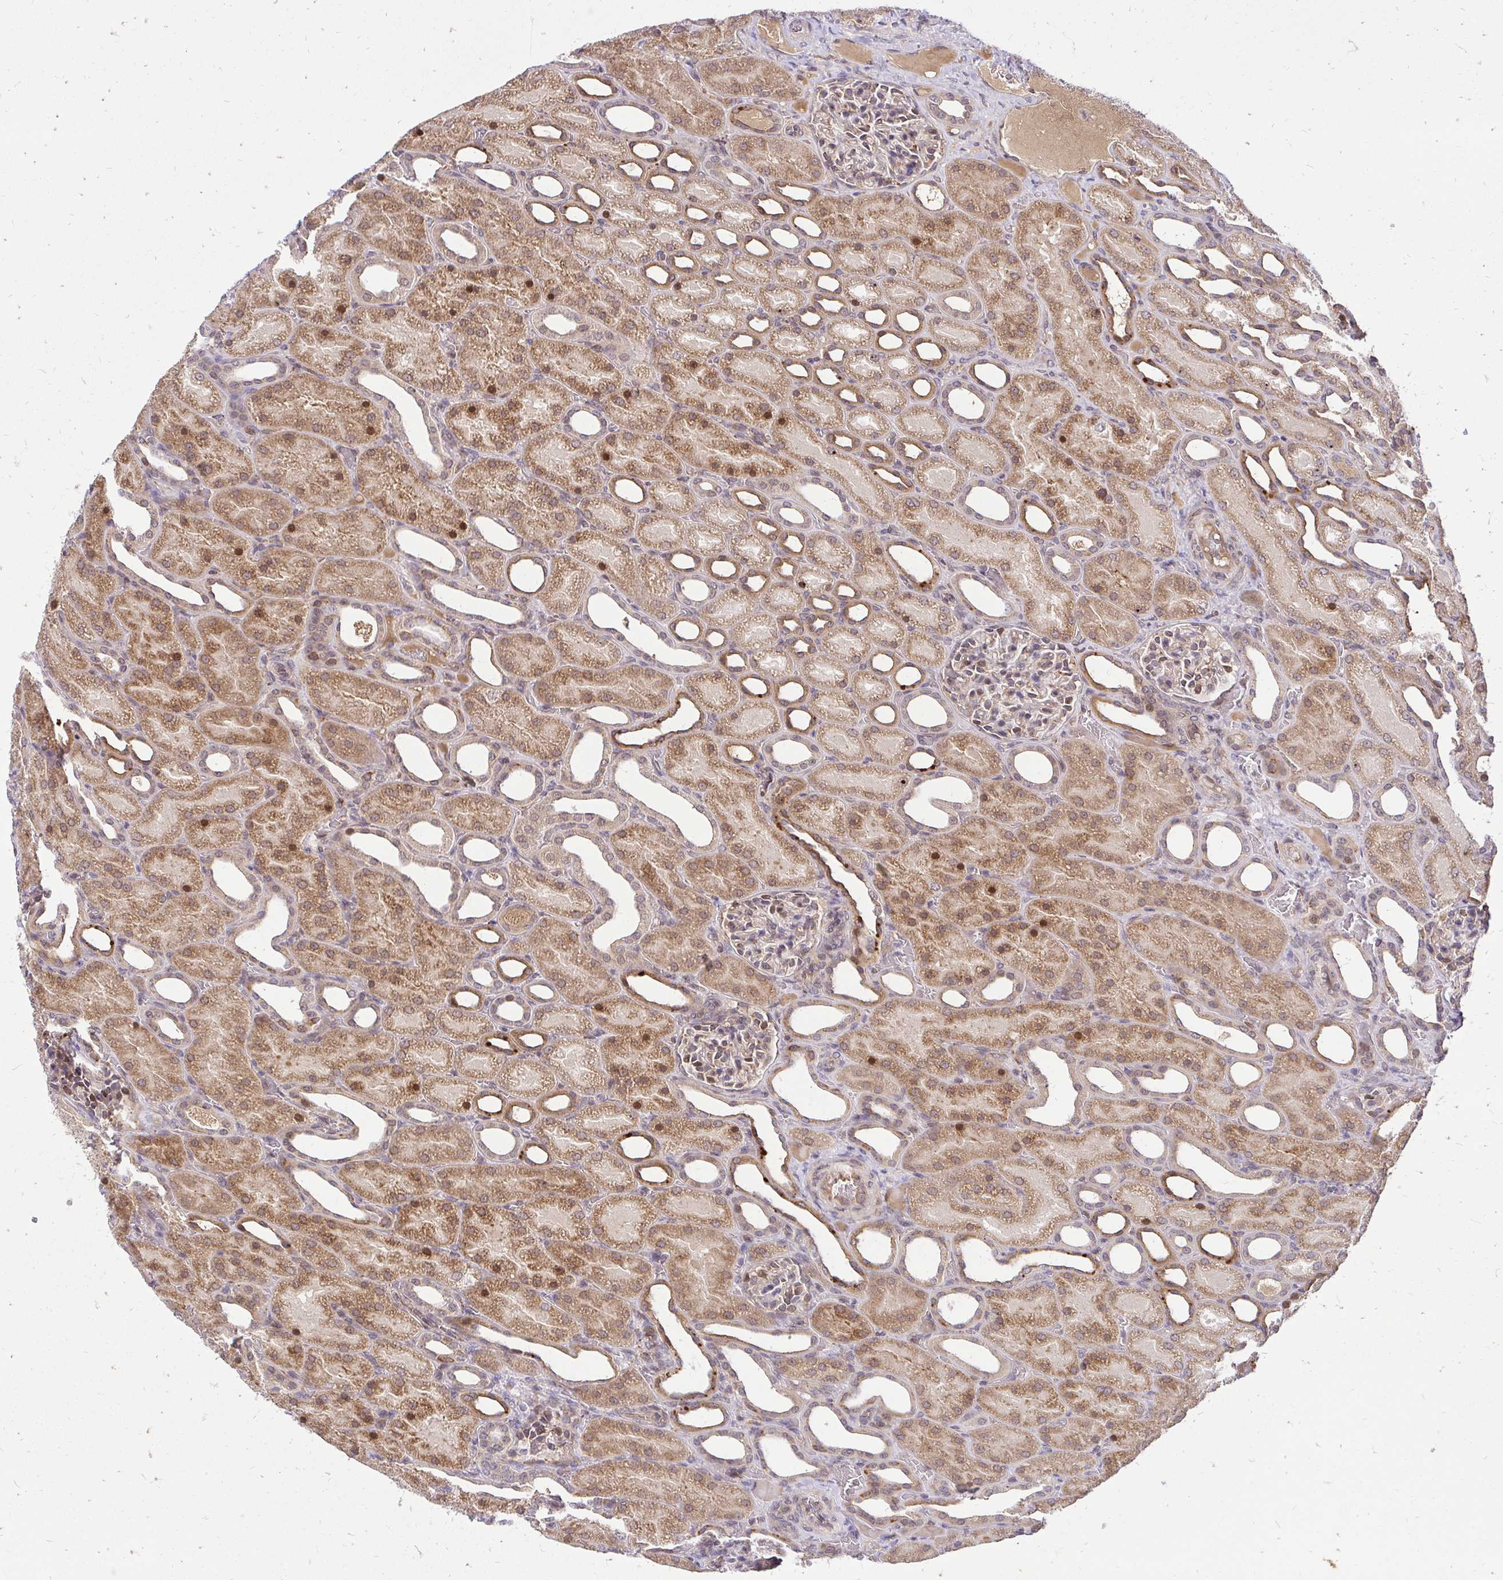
{"staining": {"intensity": "weak", "quantity": "25%-75%", "location": "nuclear"}, "tissue": "kidney", "cell_type": "Cells in glomeruli", "image_type": "normal", "snomed": [{"axis": "morphology", "description": "Normal tissue, NOS"}, {"axis": "topography", "description": "Kidney"}], "caption": "An immunohistochemistry histopathology image of normal tissue is shown. Protein staining in brown shows weak nuclear positivity in kidney within cells in glomeruli.", "gene": "NAALAD2", "patient": {"sex": "male", "age": 2}}